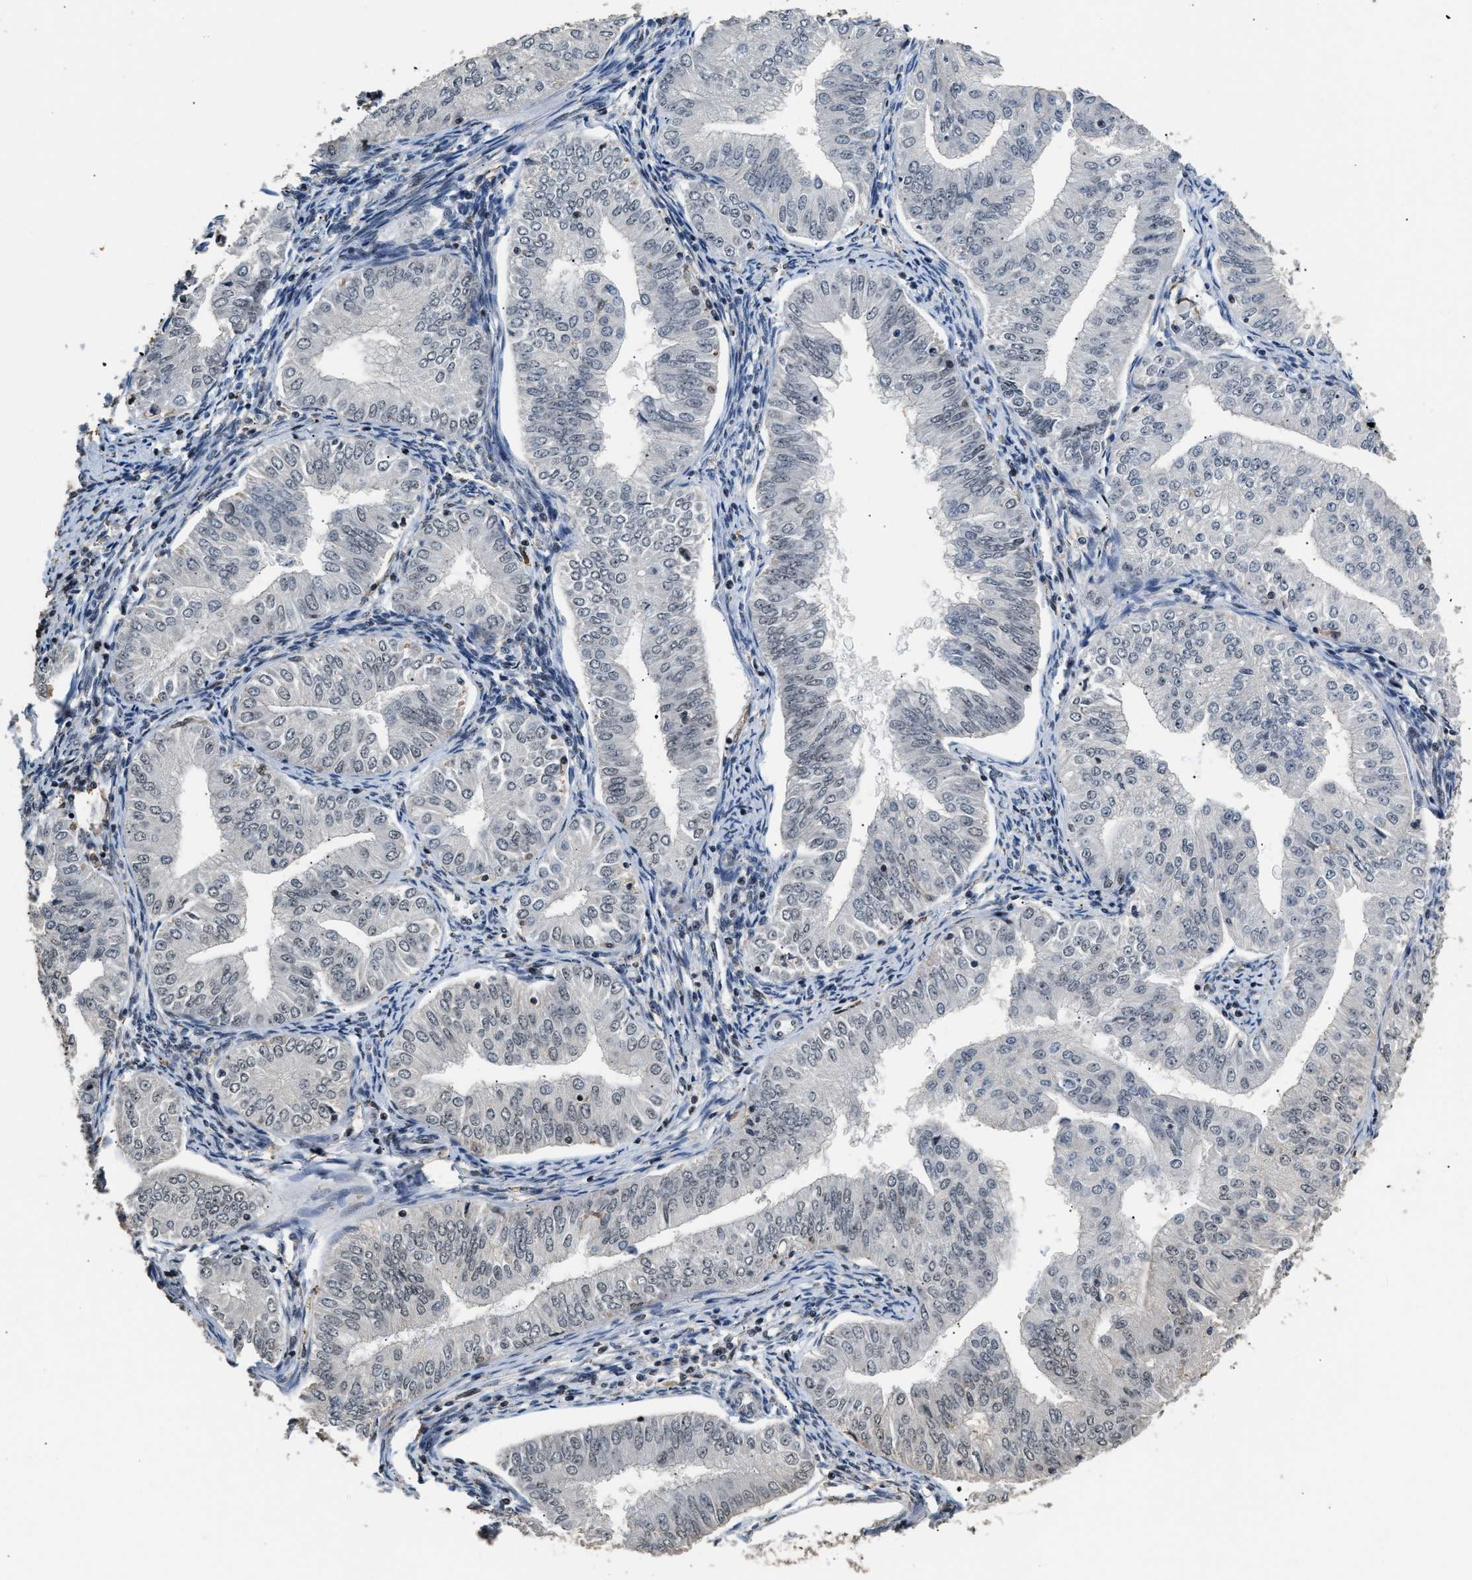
{"staining": {"intensity": "negative", "quantity": "none", "location": "none"}, "tissue": "endometrial cancer", "cell_type": "Tumor cells", "image_type": "cancer", "snomed": [{"axis": "morphology", "description": "Normal tissue, NOS"}, {"axis": "morphology", "description": "Adenocarcinoma, NOS"}, {"axis": "topography", "description": "Endometrium"}], "caption": "IHC image of neoplastic tissue: adenocarcinoma (endometrial) stained with DAB demonstrates no significant protein staining in tumor cells.", "gene": "RAD21", "patient": {"sex": "female", "age": 53}}